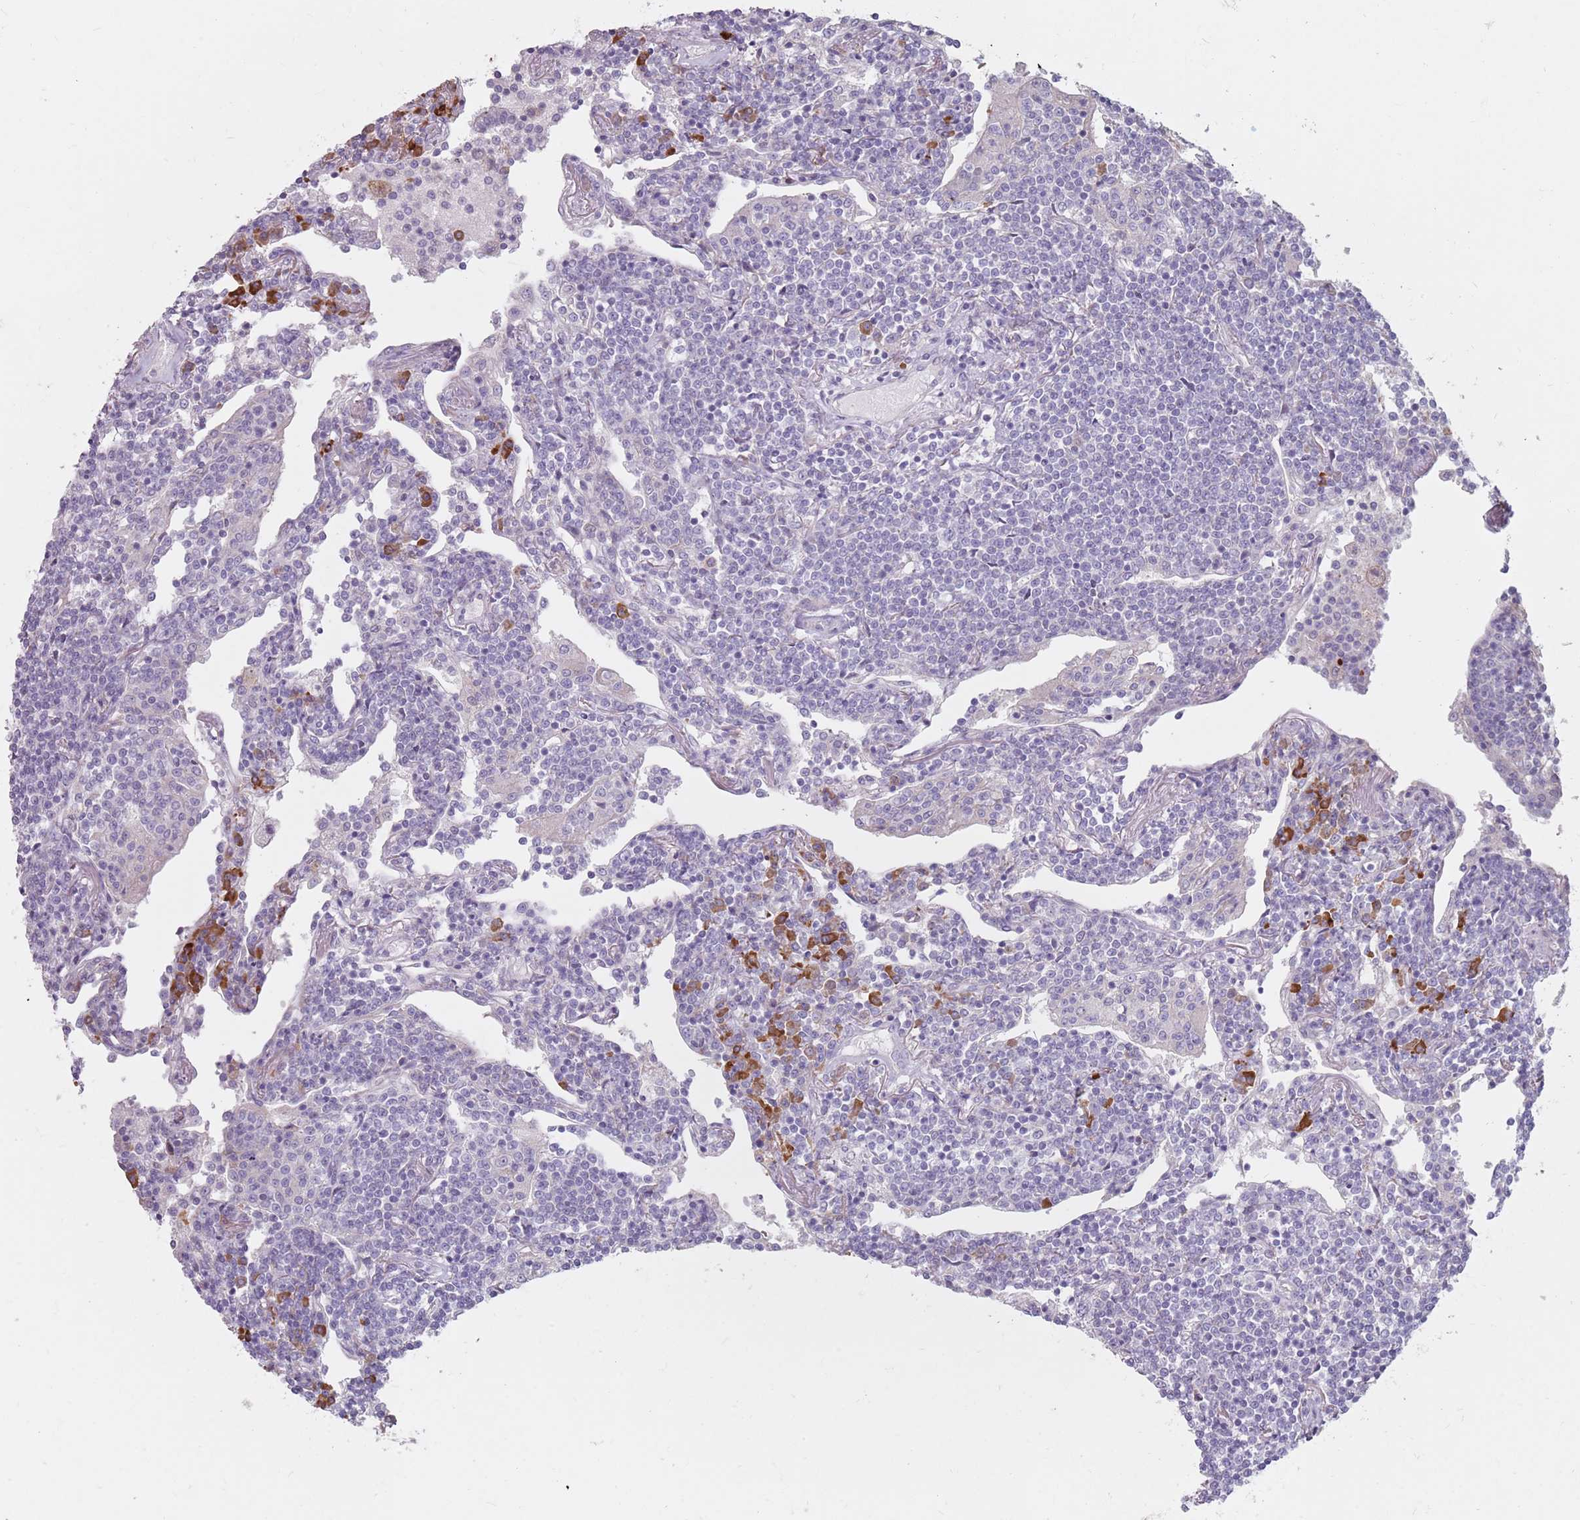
{"staining": {"intensity": "negative", "quantity": "none", "location": "none"}, "tissue": "lymphoma", "cell_type": "Tumor cells", "image_type": "cancer", "snomed": [{"axis": "morphology", "description": "Malignant lymphoma, non-Hodgkin's type, Low grade"}, {"axis": "topography", "description": "Lung"}], "caption": "An IHC micrograph of lymphoma is shown. There is no staining in tumor cells of lymphoma.", "gene": "DXO", "patient": {"sex": "female", "age": 71}}